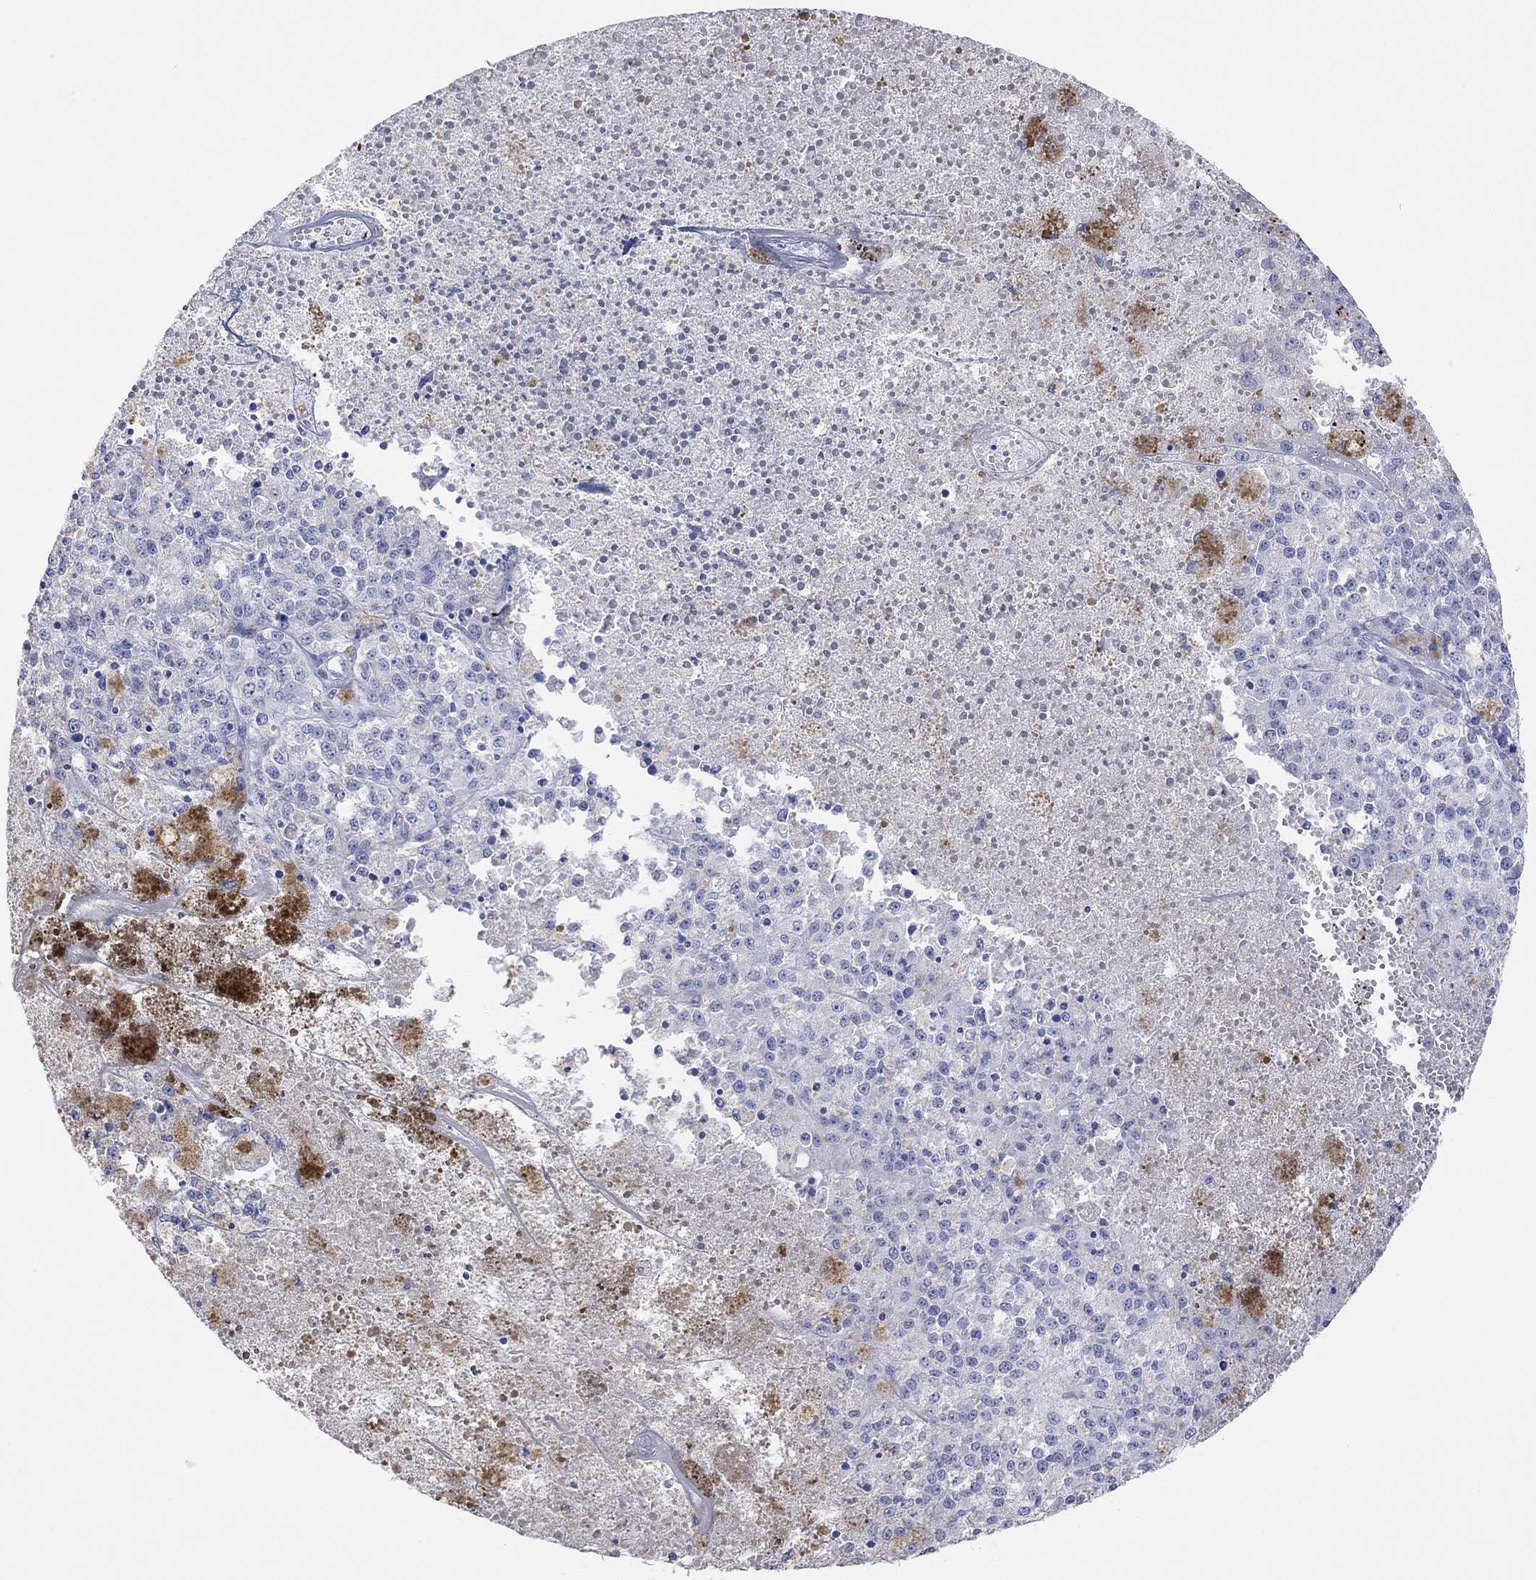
{"staining": {"intensity": "negative", "quantity": "none", "location": "none"}, "tissue": "melanoma", "cell_type": "Tumor cells", "image_type": "cancer", "snomed": [{"axis": "morphology", "description": "Malignant melanoma, Metastatic site"}, {"axis": "topography", "description": "Lymph node"}], "caption": "High magnification brightfield microscopy of melanoma stained with DAB (3,3'-diaminobenzidine) (brown) and counterstained with hematoxylin (blue): tumor cells show no significant staining. The staining is performed using DAB (3,3'-diaminobenzidine) brown chromogen with nuclei counter-stained in using hematoxylin.", "gene": "SYT12", "patient": {"sex": "female", "age": 64}}